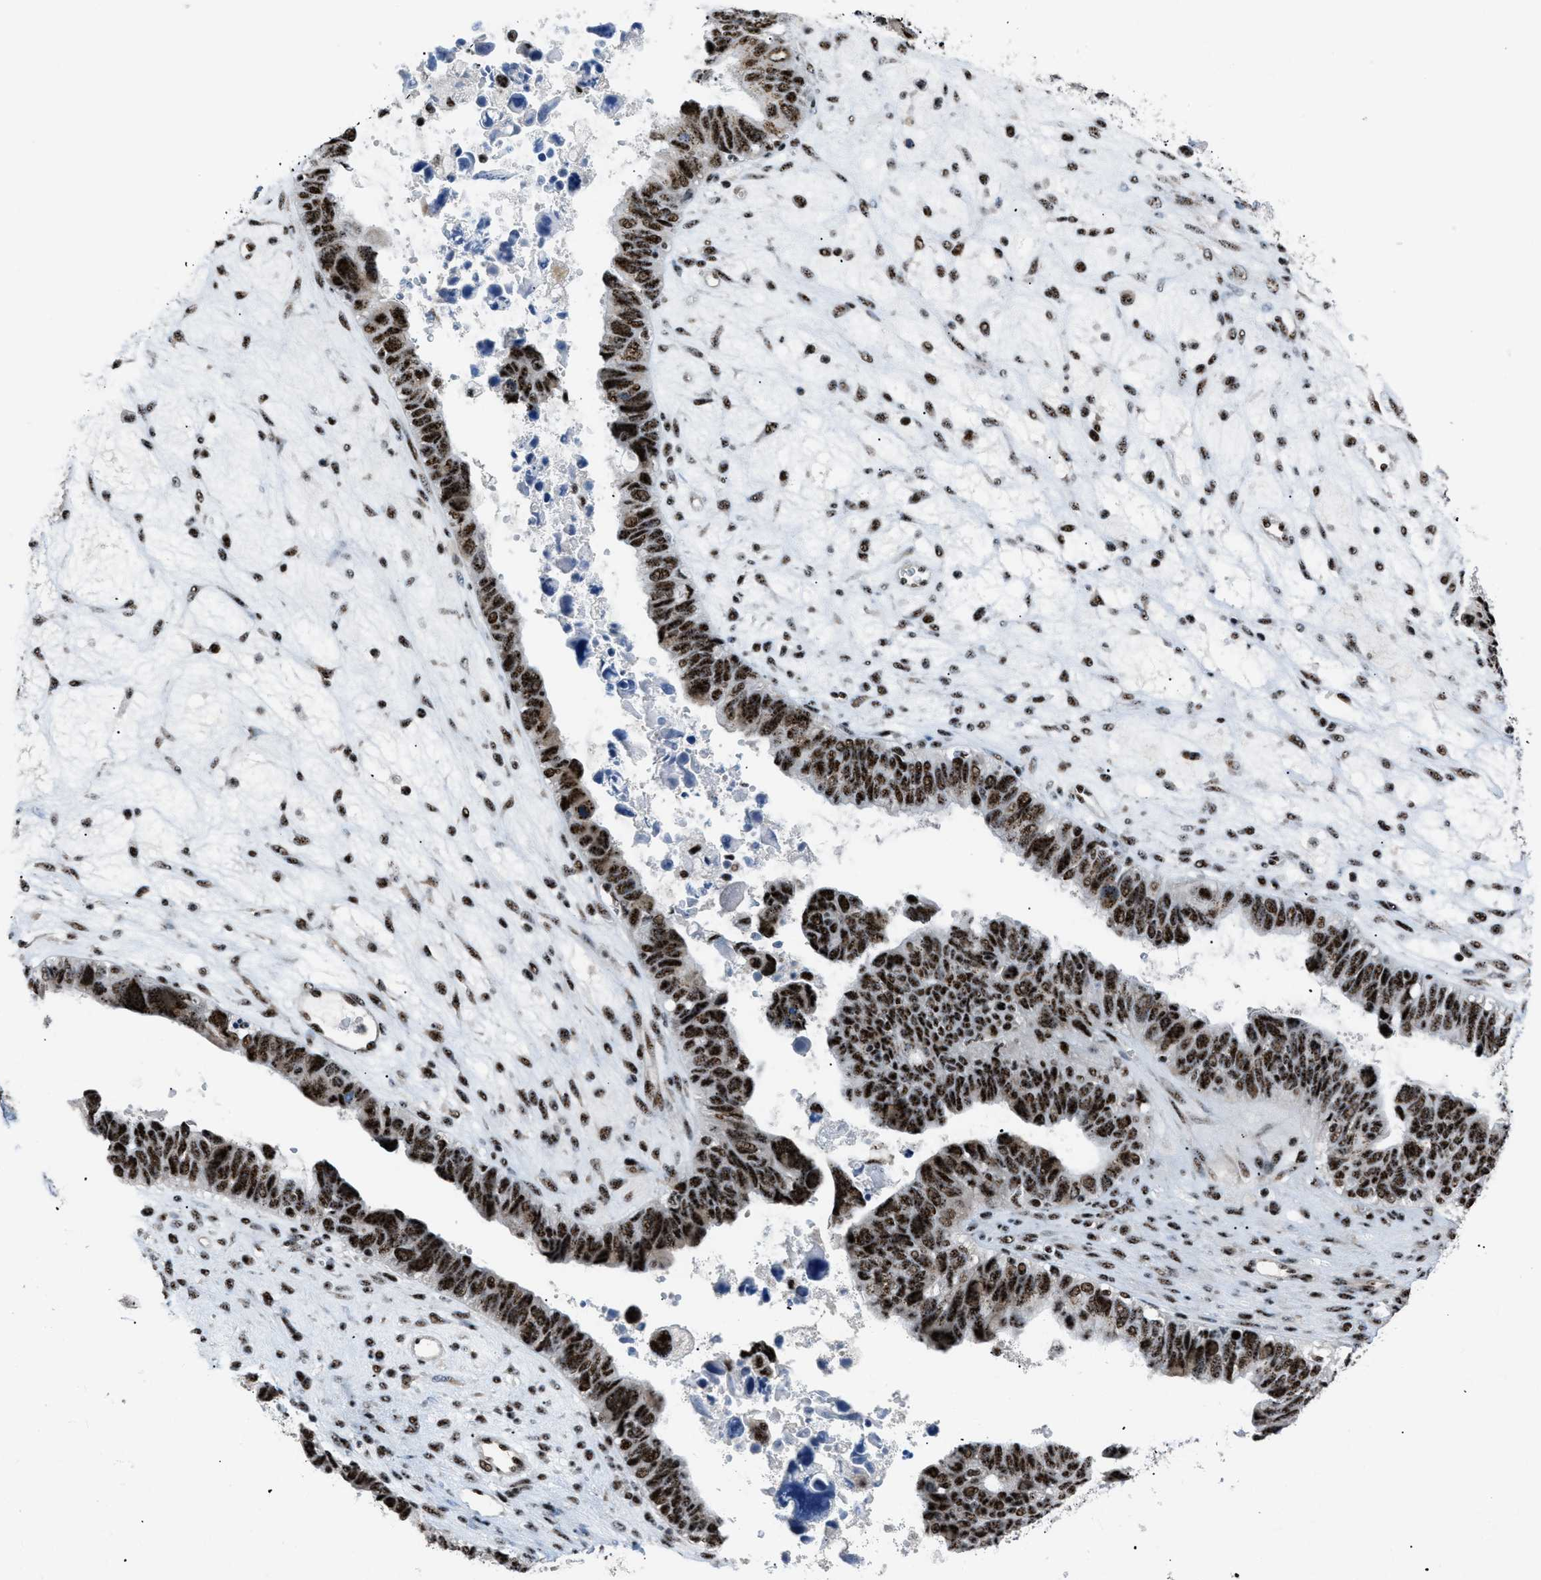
{"staining": {"intensity": "strong", "quantity": ">75%", "location": "nuclear"}, "tissue": "ovarian cancer", "cell_type": "Tumor cells", "image_type": "cancer", "snomed": [{"axis": "morphology", "description": "Cystadenocarcinoma, serous, NOS"}, {"axis": "topography", "description": "Ovary"}], "caption": "Strong nuclear expression for a protein is present in approximately >75% of tumor cells of ovarian serous cystadenocarcinoma using immunohistochemistry (IHC).", "gene": "CDR2", "patient": {"sex": "female", "age": 79}}